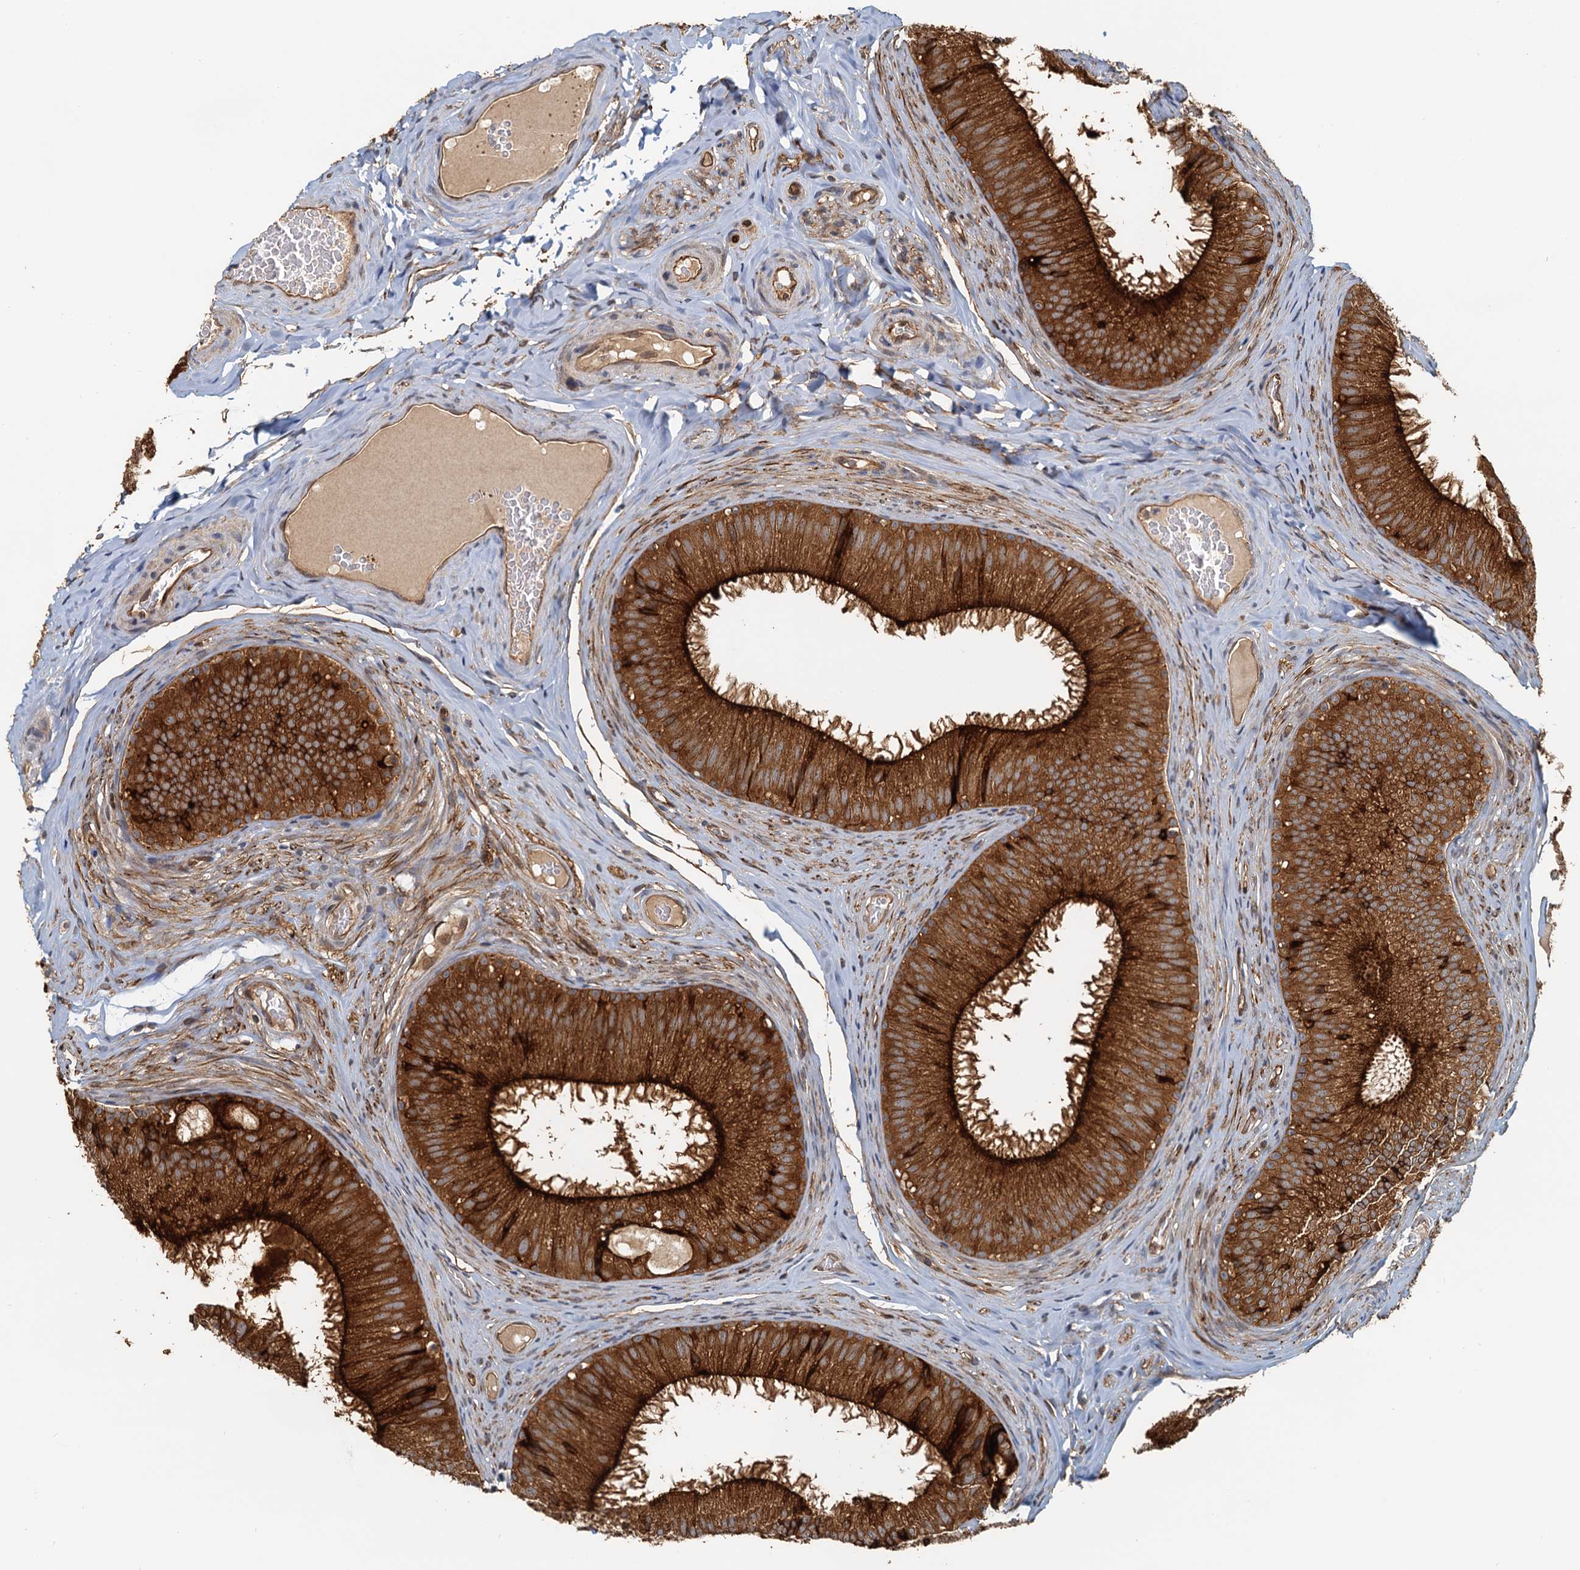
{"staining": {"intensity": "strong", "quantity": ">75%", "location": "cytoplasmic/membranous"}, "tissue": "epididymis", "cell_type": "Glandular cells", "image_type": "normal", "snomed": [{"axis": "morphology", "description": "Normal tissue, NOS"}, {"axis": "topography", "description": "Epididymis"}], "caption": "Strong cytoplasmic/membranous positivity is appreciated in approximately >75% of glandular cells in benign epididymis.", "gene": "NIPAL3", "patient": {"sex": "male", "age": 34}}